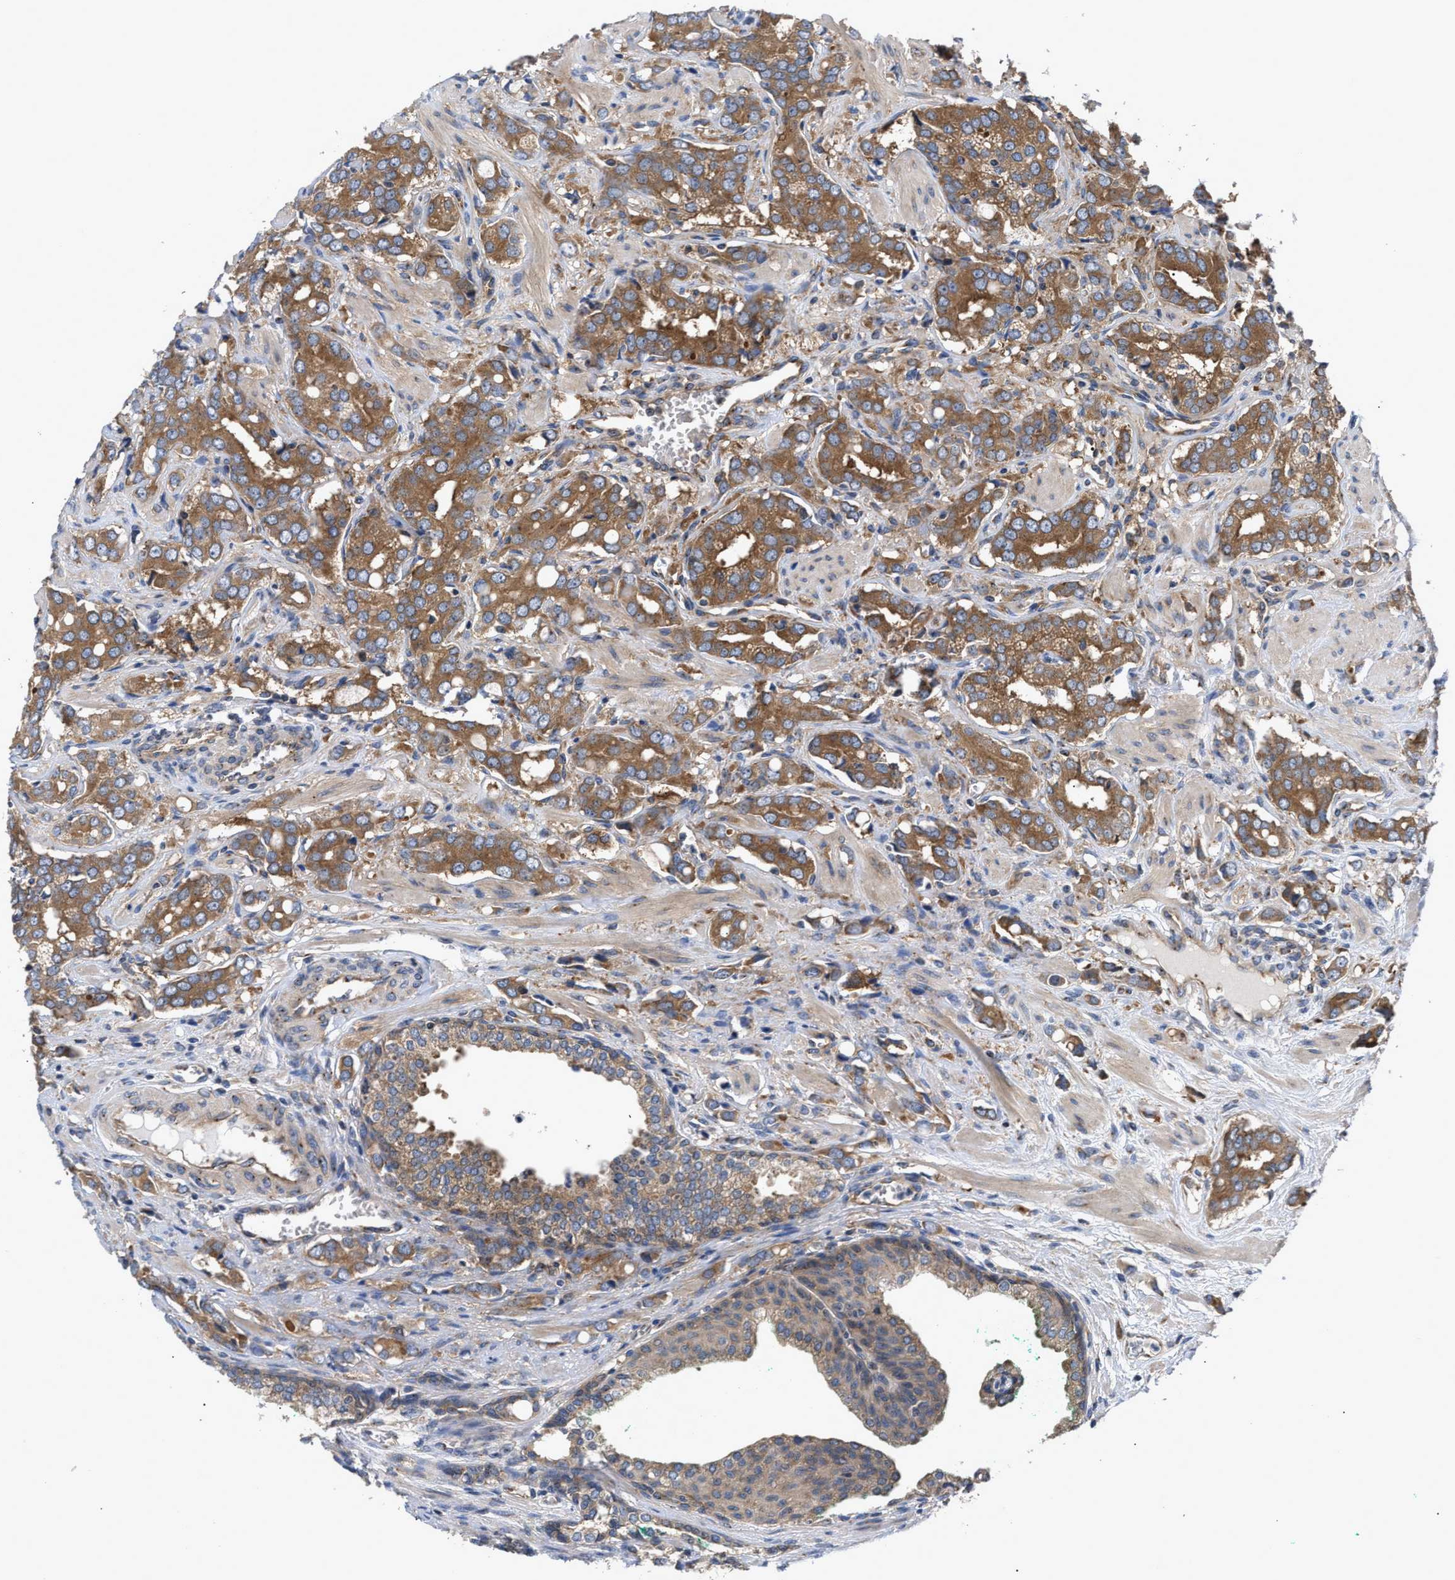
{"staining": {"intensity": "moderate", "quantity": ">75%", "location": "cytoplasmic/membranous"}, "tissue": "prostate cancer", "cell_type": "Tumor cells", "image_type": "cancer", "snomed": [{"axis": "morphology", "description": "Adenocarcinoma, High grade"}, {"axis": "topography", "description": "Prostate"}], "caption": "DAB (3,3'-diaminobenzidine) immunohistochemical staining of prostate adenocarcinoma (high-grade) shows moderate cytoplasmic/membranous protein expression in approximately >75% of tumor cells.", "gene": "LAPTM4B", "patient": {"sex": "male", "age": 52}}